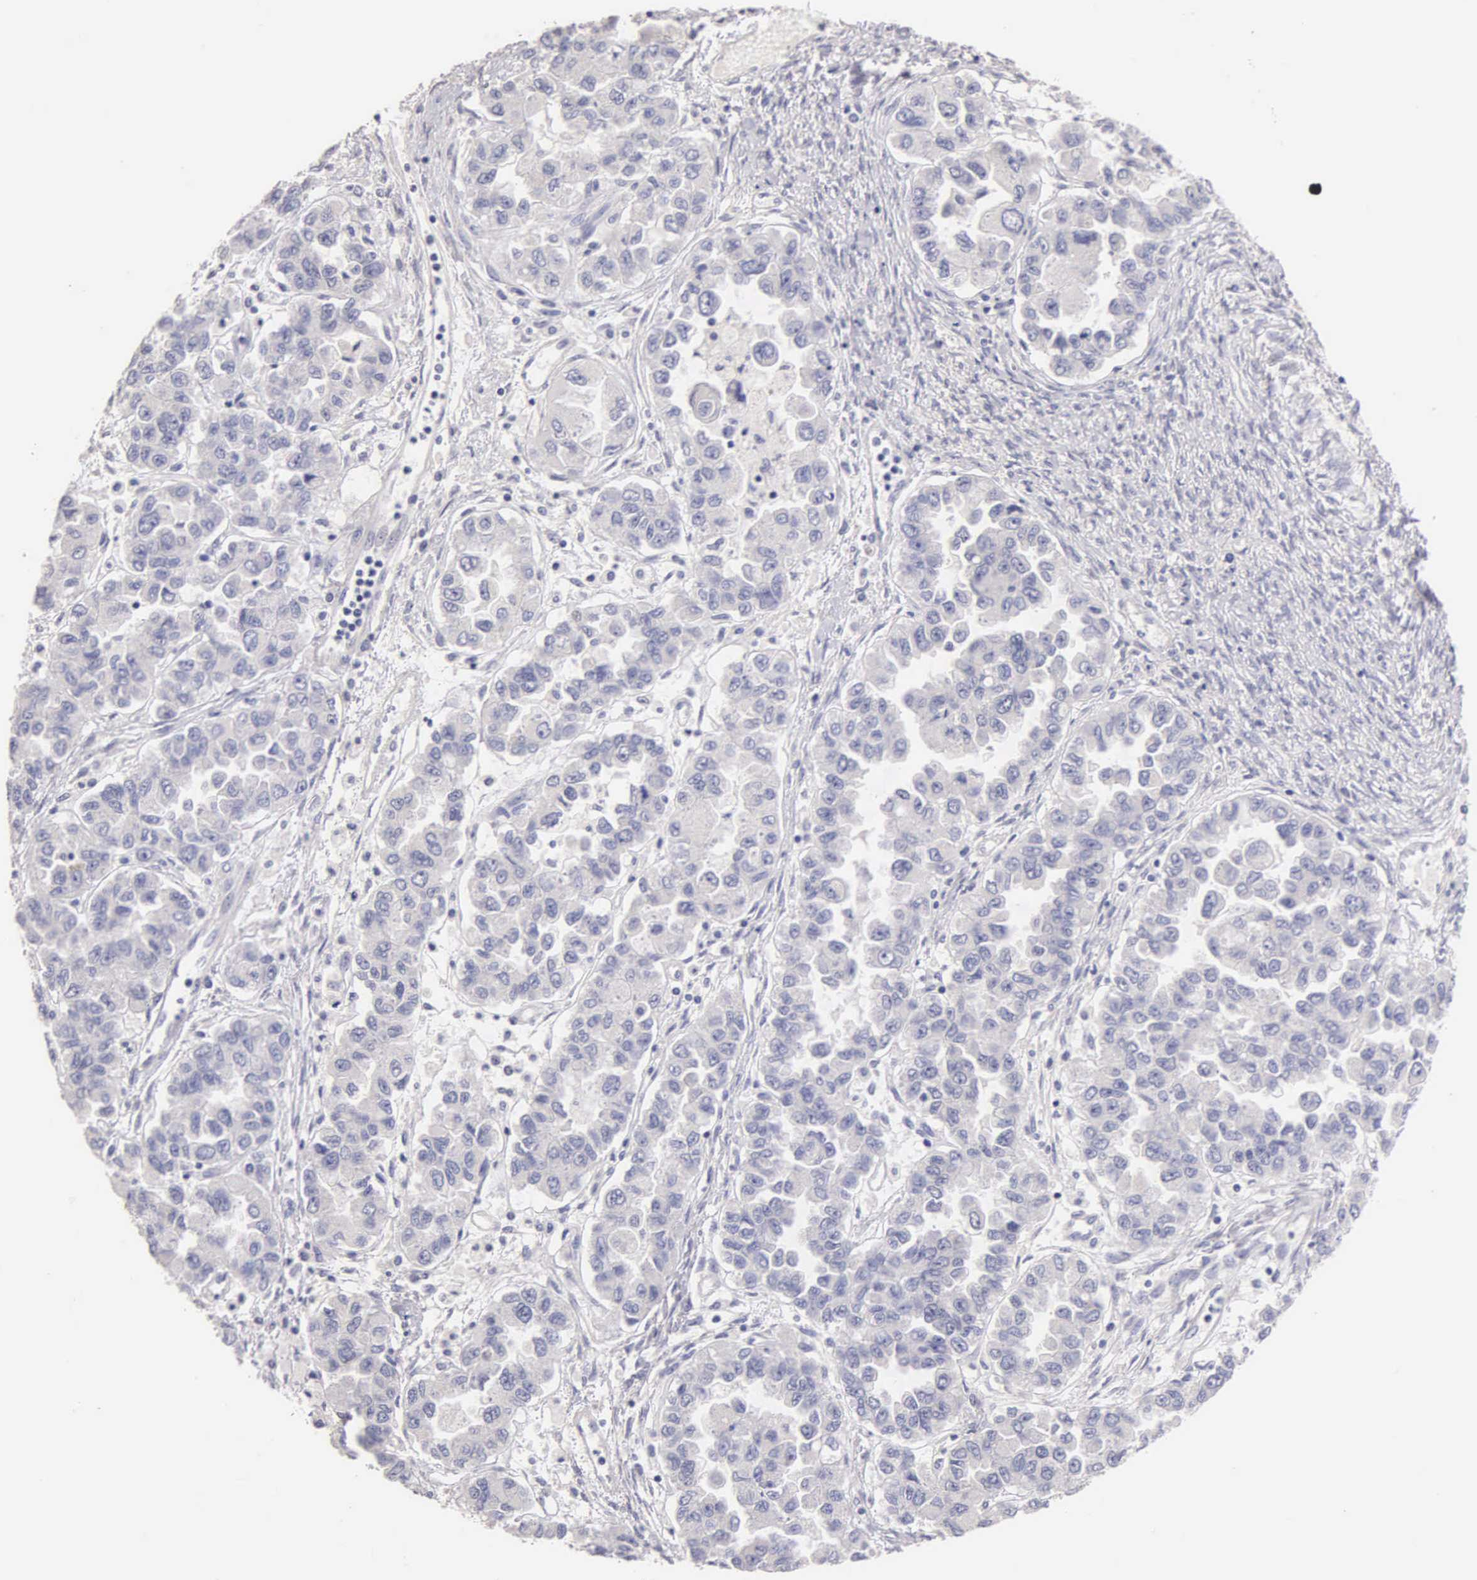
{"staining": {"intensity": "negative", "quantity": "none", "location": "none"}, "tissue": "ovarian cancer", "cell_type": "Tumor cells", "image_type": "cancer", "snomed": [{"axis": "morphology", "description": "Cystadenocarcinoma, serous, NOS"}, {"axis": "topography", "description": "Ovary"}], "caption": "Immunohistochemistry image of neoplastic tissue: human ovarian serous cystadenocarcinoma stained with DAB reveals no significant protein positivity in tumor cells.", "gene": "ESR1", "patient": {"sex": "female", "age": 84}}